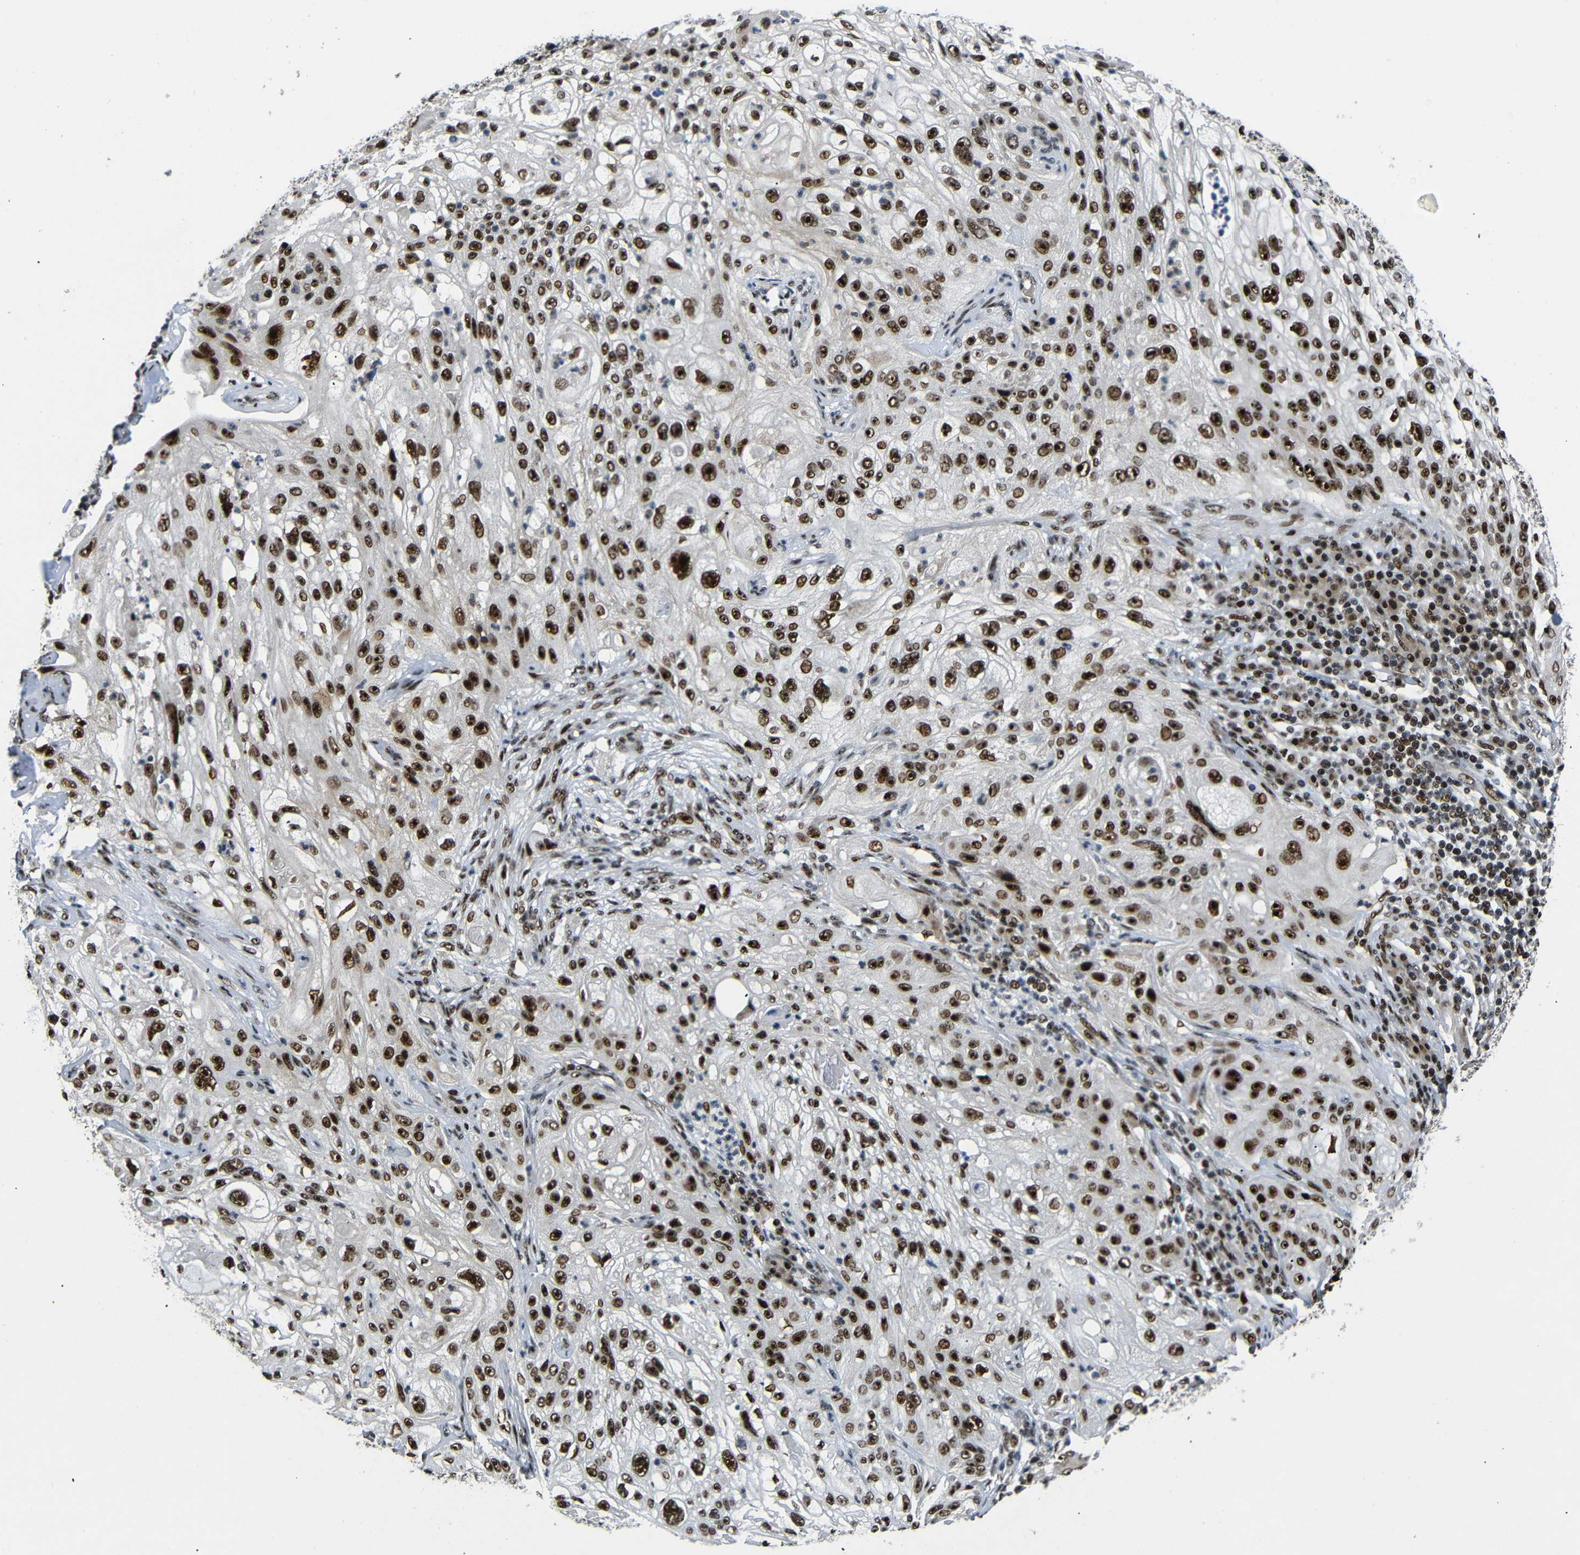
{"staining": {"intensity": "strong", "quantity": ">75%", "location": "nuclear"}, "tissue": "lung cancer", "cell_type": "Tumor cells", "image_type": "cancer", "snomed": [{"axis": "morphology", "description": "Inflammation, NOS"}, {"axis": "morphology", "description": "Squamous cell carcinoma, NOS"}, {"axis": "topography", "description": "Lymph node"}, {"axis": "topography", "description": "Soft tissue"}, {"axis": "topography", "description": "Lung"}], "caption": "IHC photomicrograph of neoplastic tissue: human lung squamous cell carcinoma stained using immunohistochemistry demonstrates high levels of strong protein expression localized specifically in the nuclear of tumor cells, appearing as a nuclear brown color.", "gene": "SETDB2", "patient": {"sex": "male", "age": 66}}